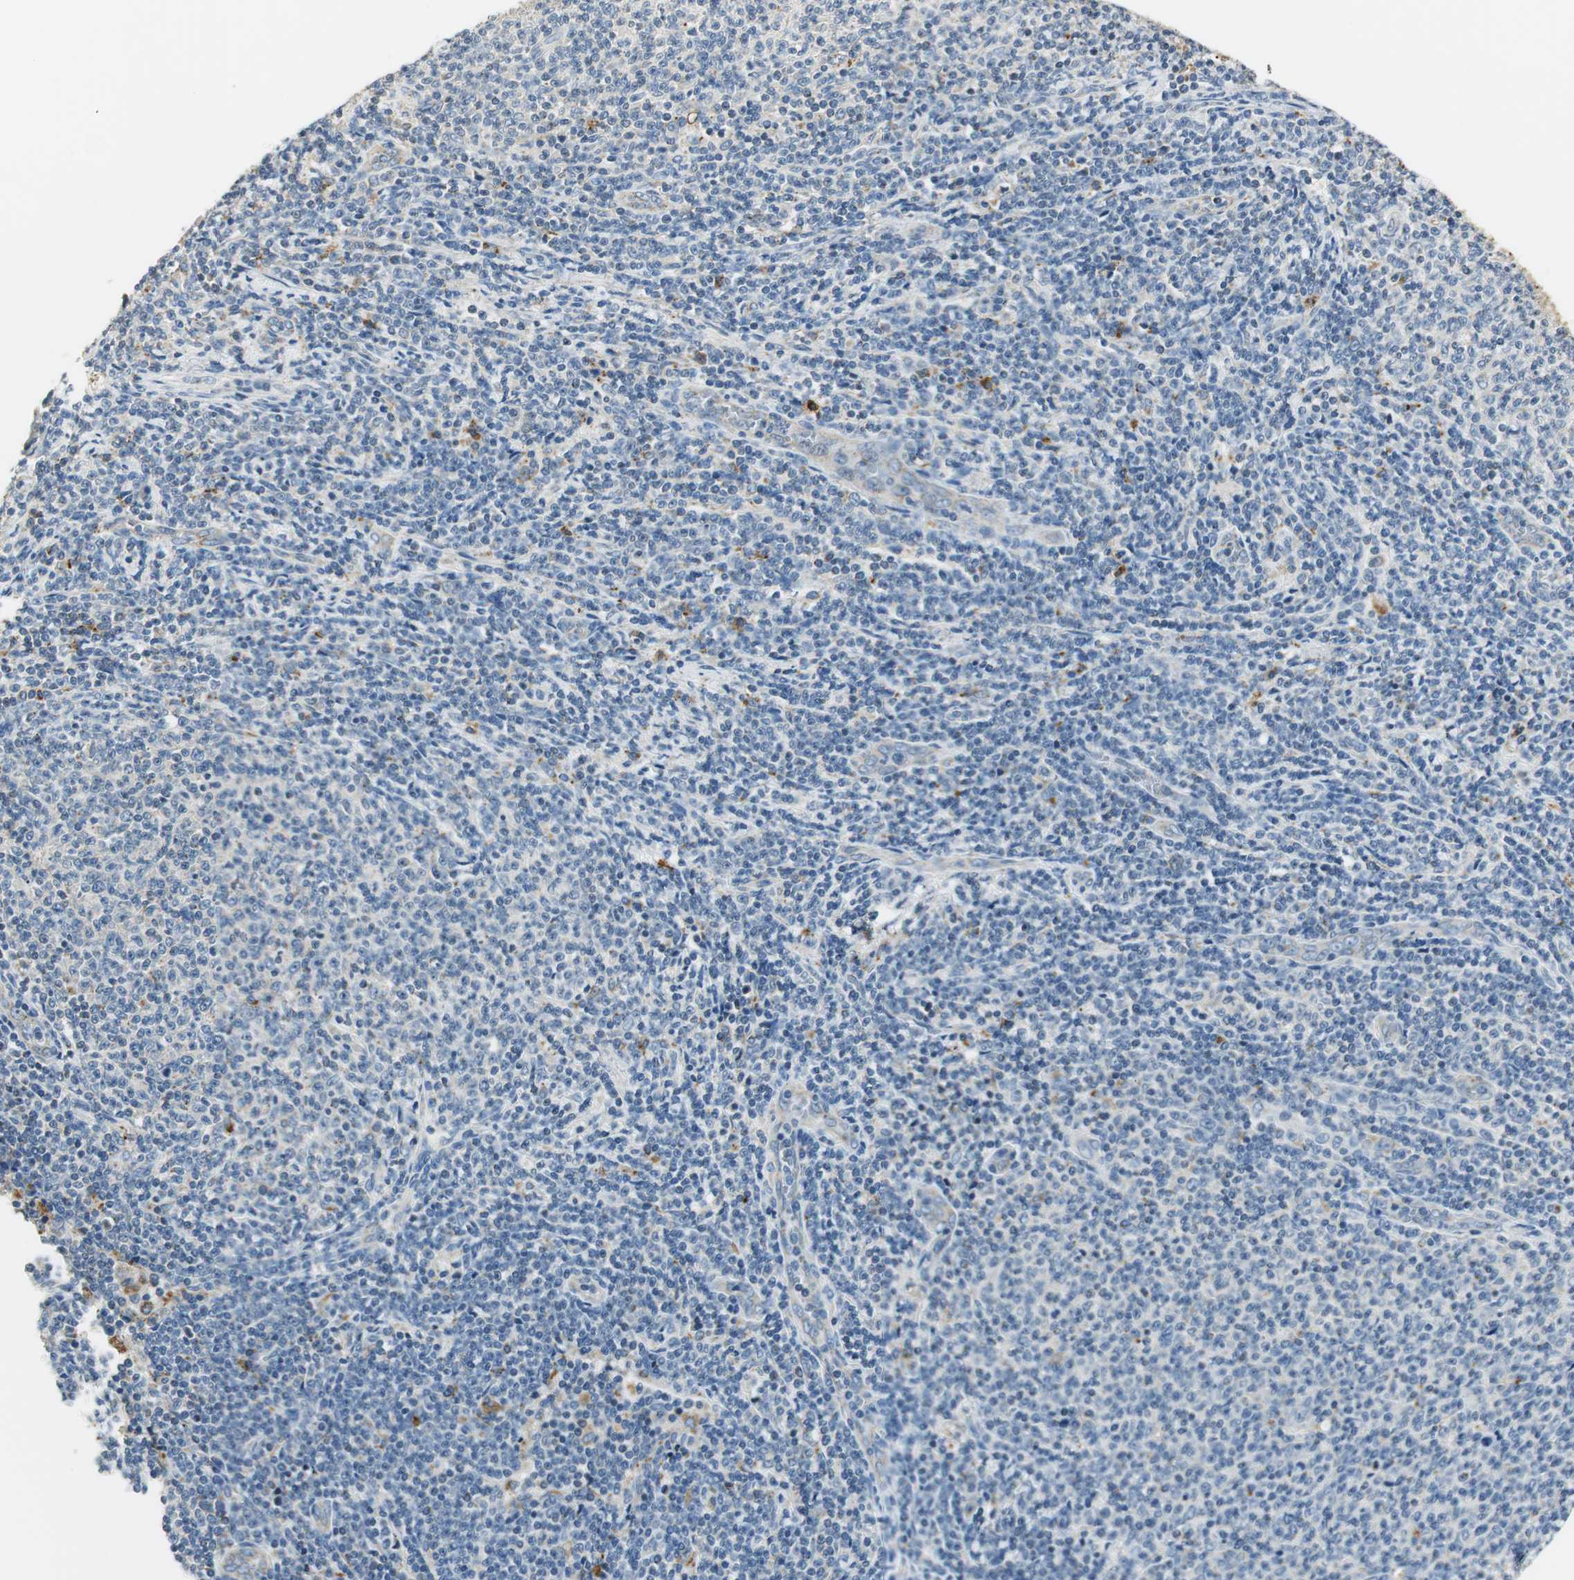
{"staining": {"intensity": "negative", "quantity": "none", "location": "none"}, "tissue": "lymphoma", "cell_type": "Tumor cells", "image_type": "cancer", "snomed": [{"axis": "morphology", "description": "Malignant lymphoma, non-Hodgkin's type, Low grade"}, {"axis": "topography", "description": "Lymph node"}], "caption": "Tumor cells are negative for brown protein staining in low-grade malignant lymphoma, non-Hodgkin's type. (DAB immunohistochemistry (IHC) with hematoxylin counter stain).", "gene": "NIT1", "patient": {"sex": "male", "age": 66}}